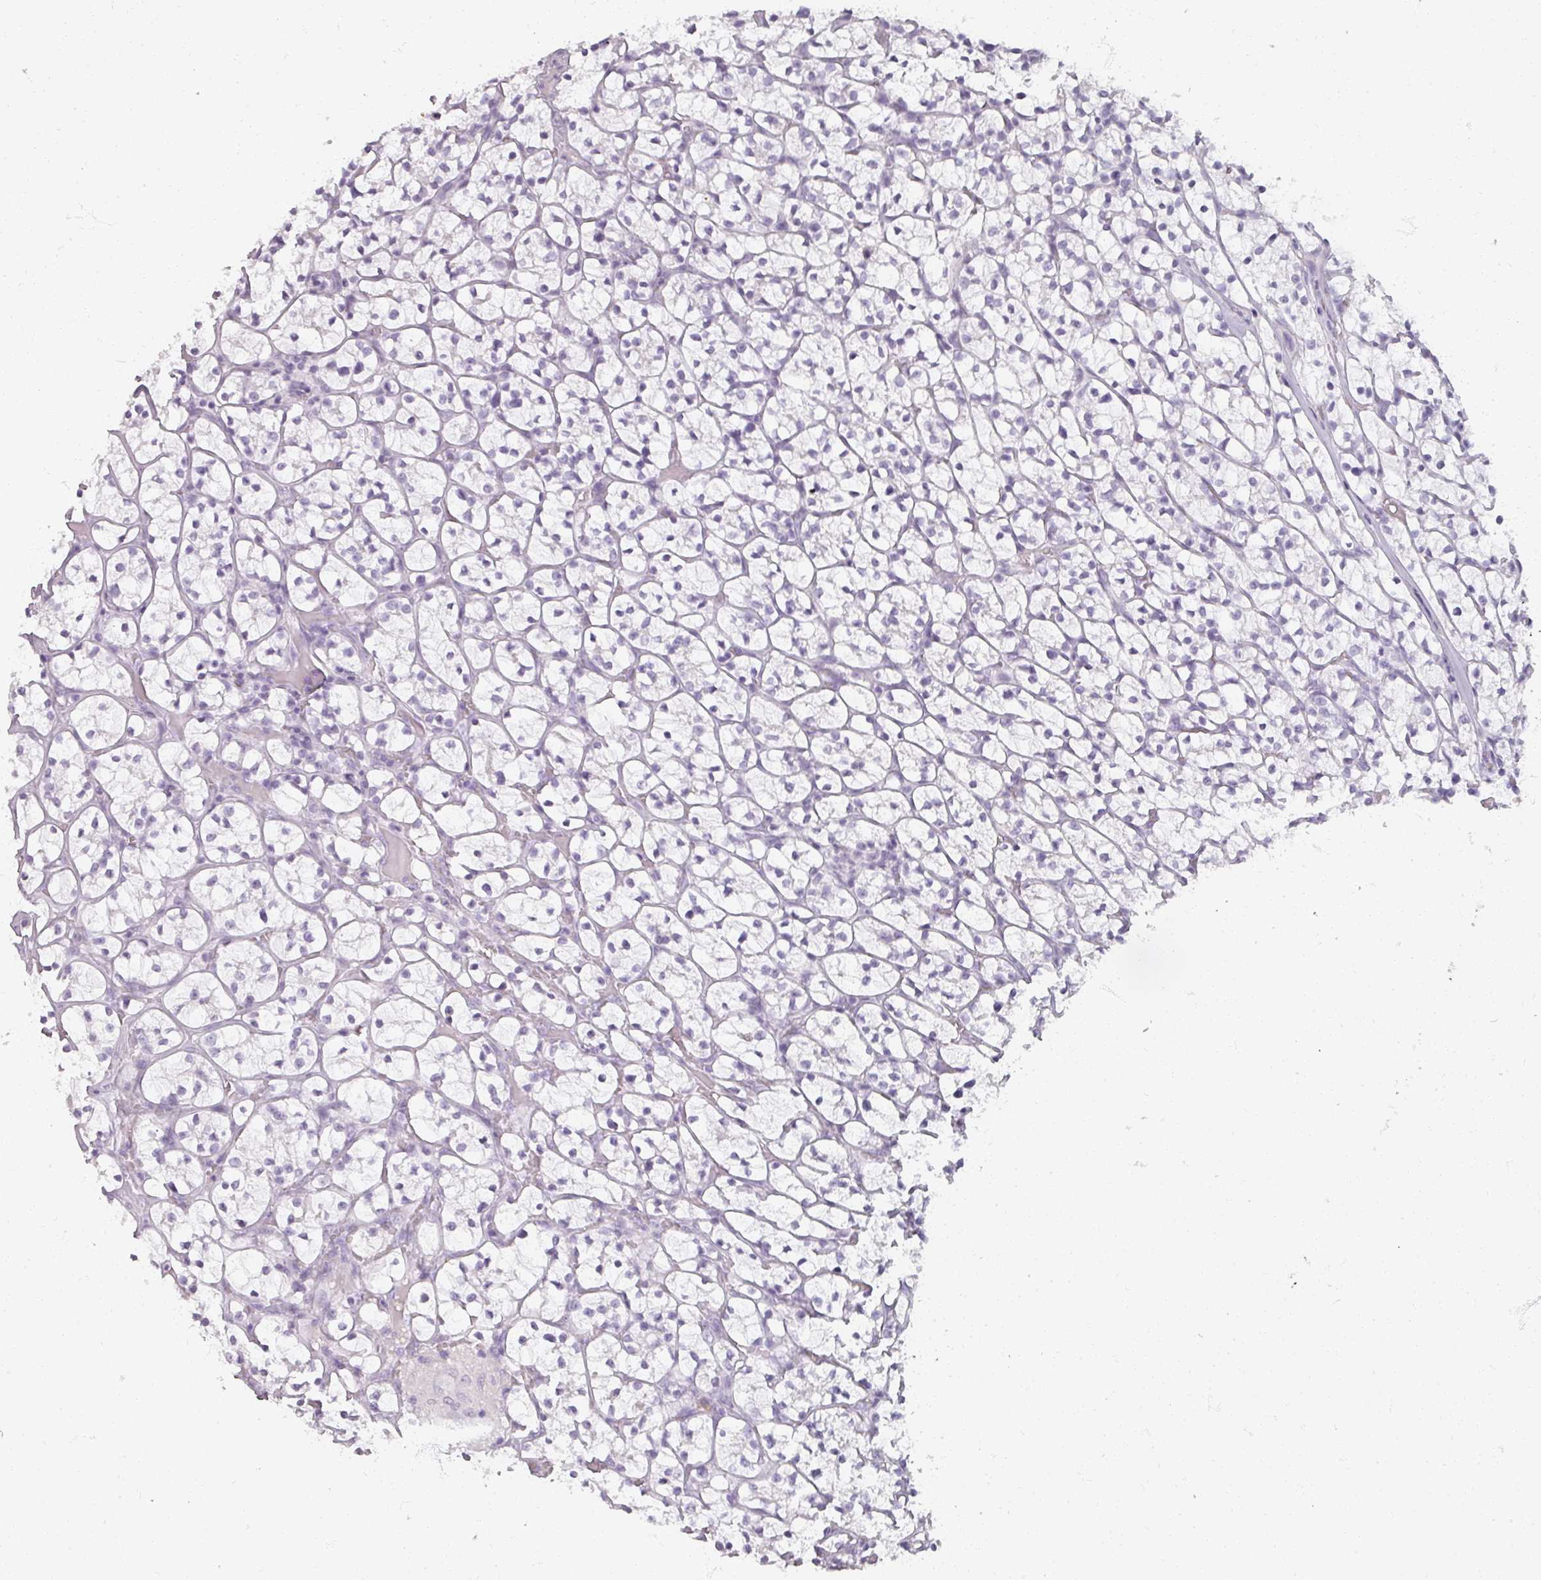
{"staining": {"intensity": "negative", "quantity": "none", "location": "none"}, "tissue": "renal cancer", "cell_type": "Tumor cells", "image_type": "cancer", "snomed": [{"axis": "morphology", "description": "Adenocarcinoma, NOS"}, {"axis": "topography", "description": "Kidney"}], "caption": "This is a histopathology image of immunohistochemistry staining of renal cancer (adenocarcinoma), which shows no staining in tumor cells. (Immunohistochemistry, brightfield microscopy, high magnification).", "gene": "REG3G", "patient": {"sex": "female", "age": 64}}